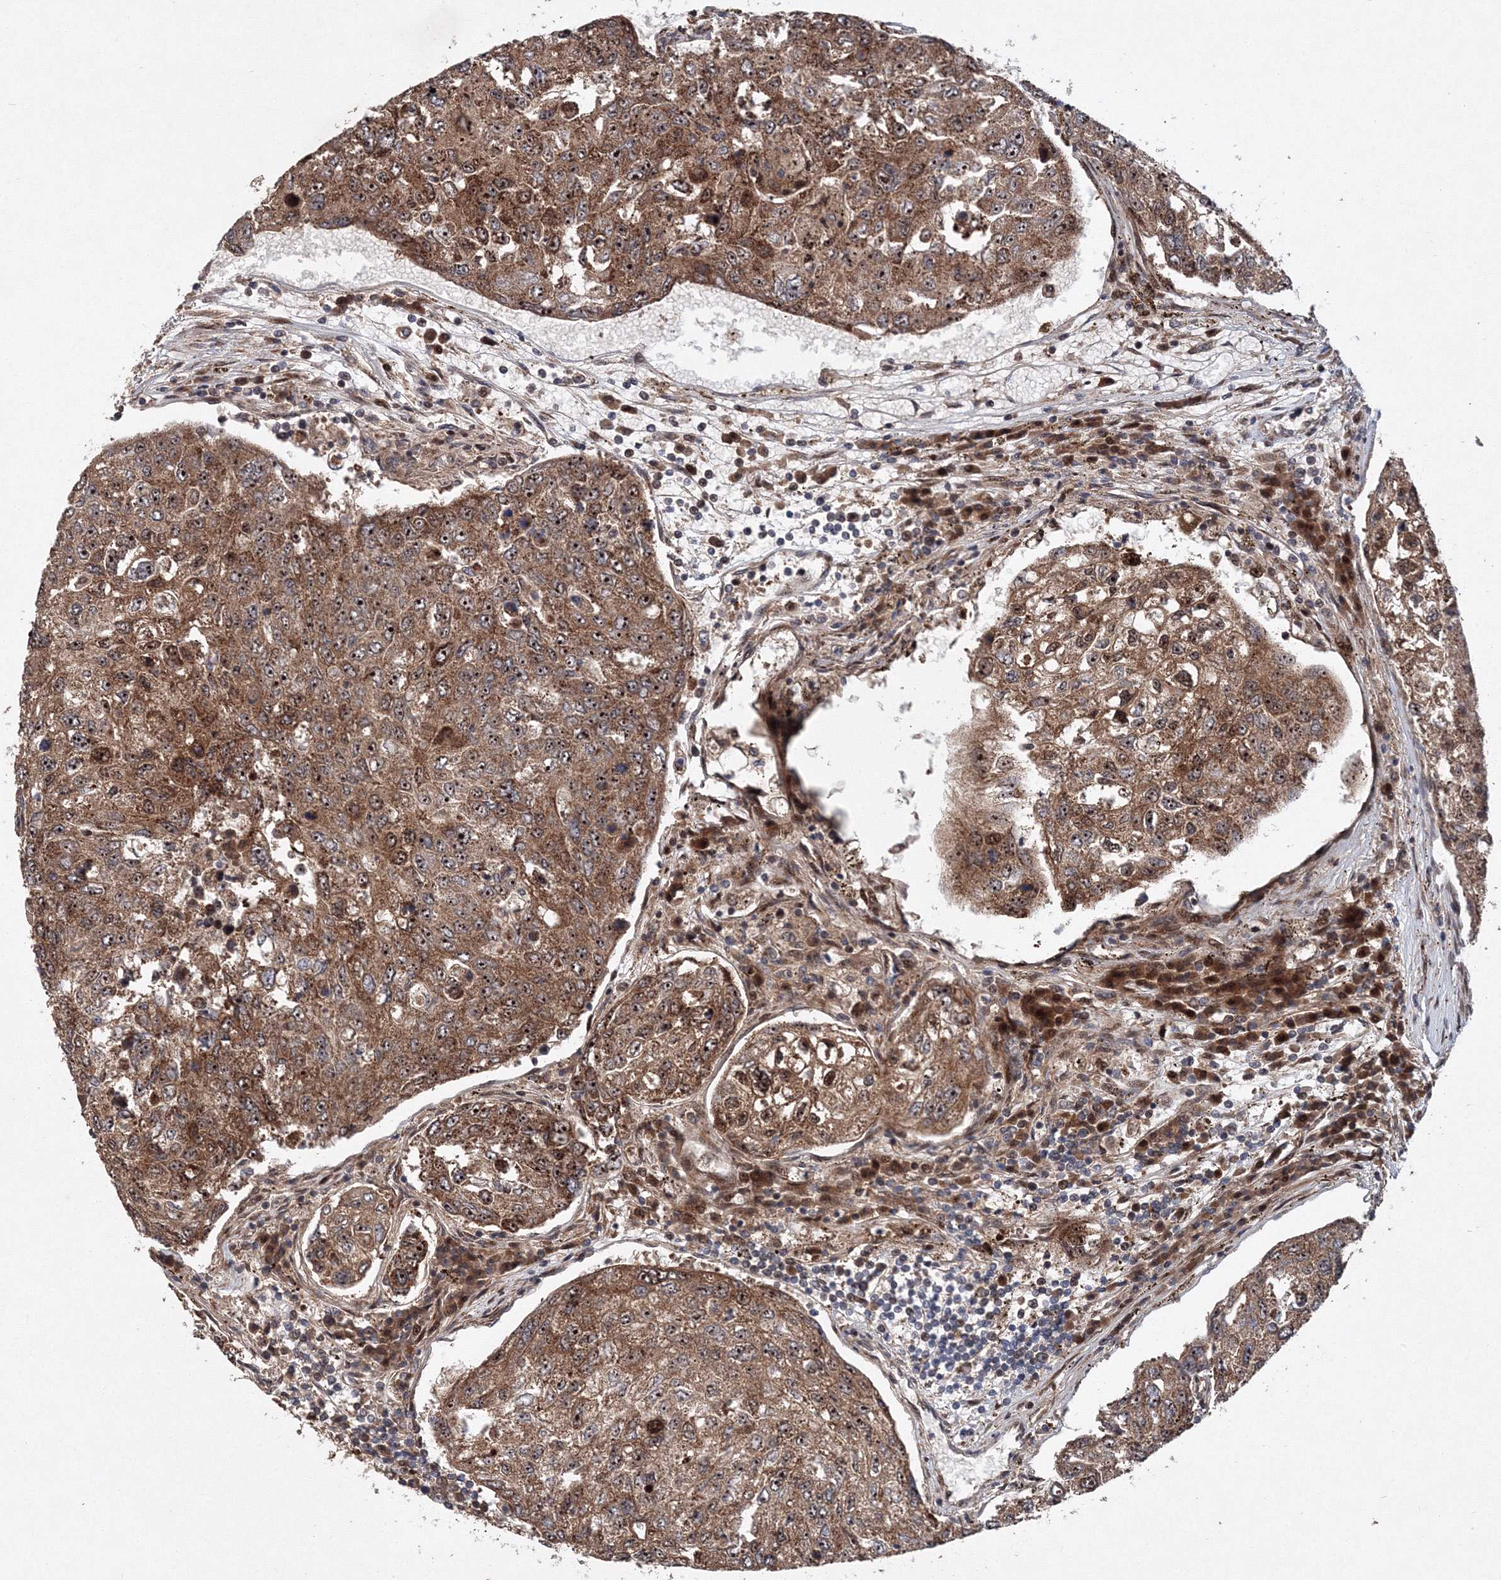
{"staining": {"intensity": "moderate", "quantity": ">75%", "location": "cytoplasmic/membranous,nuclear"}, "tissue": "urothelial cancer", "cell_type": "Tumor cells", "image_type": "cancer", "snomed": [{"axis": "morphology", "description": "Urothelial carcinoma, High grade"}, {"axis": "topography", "description": "Lymph node"}, {"axis": "topography", "description": "Urinary bladder"}], "caption": "Immunohistochemistry (IHC) (DAB (3,3'-diaminobenzidine)) staining of urothelial carcinoma (high-grade) displays moderate cytoplasmic/membranous and nuclear protein positivity in about >75% of tumor cells.", "gene": "ANKAR", "patient": {"sex": "male", "age": 51}}